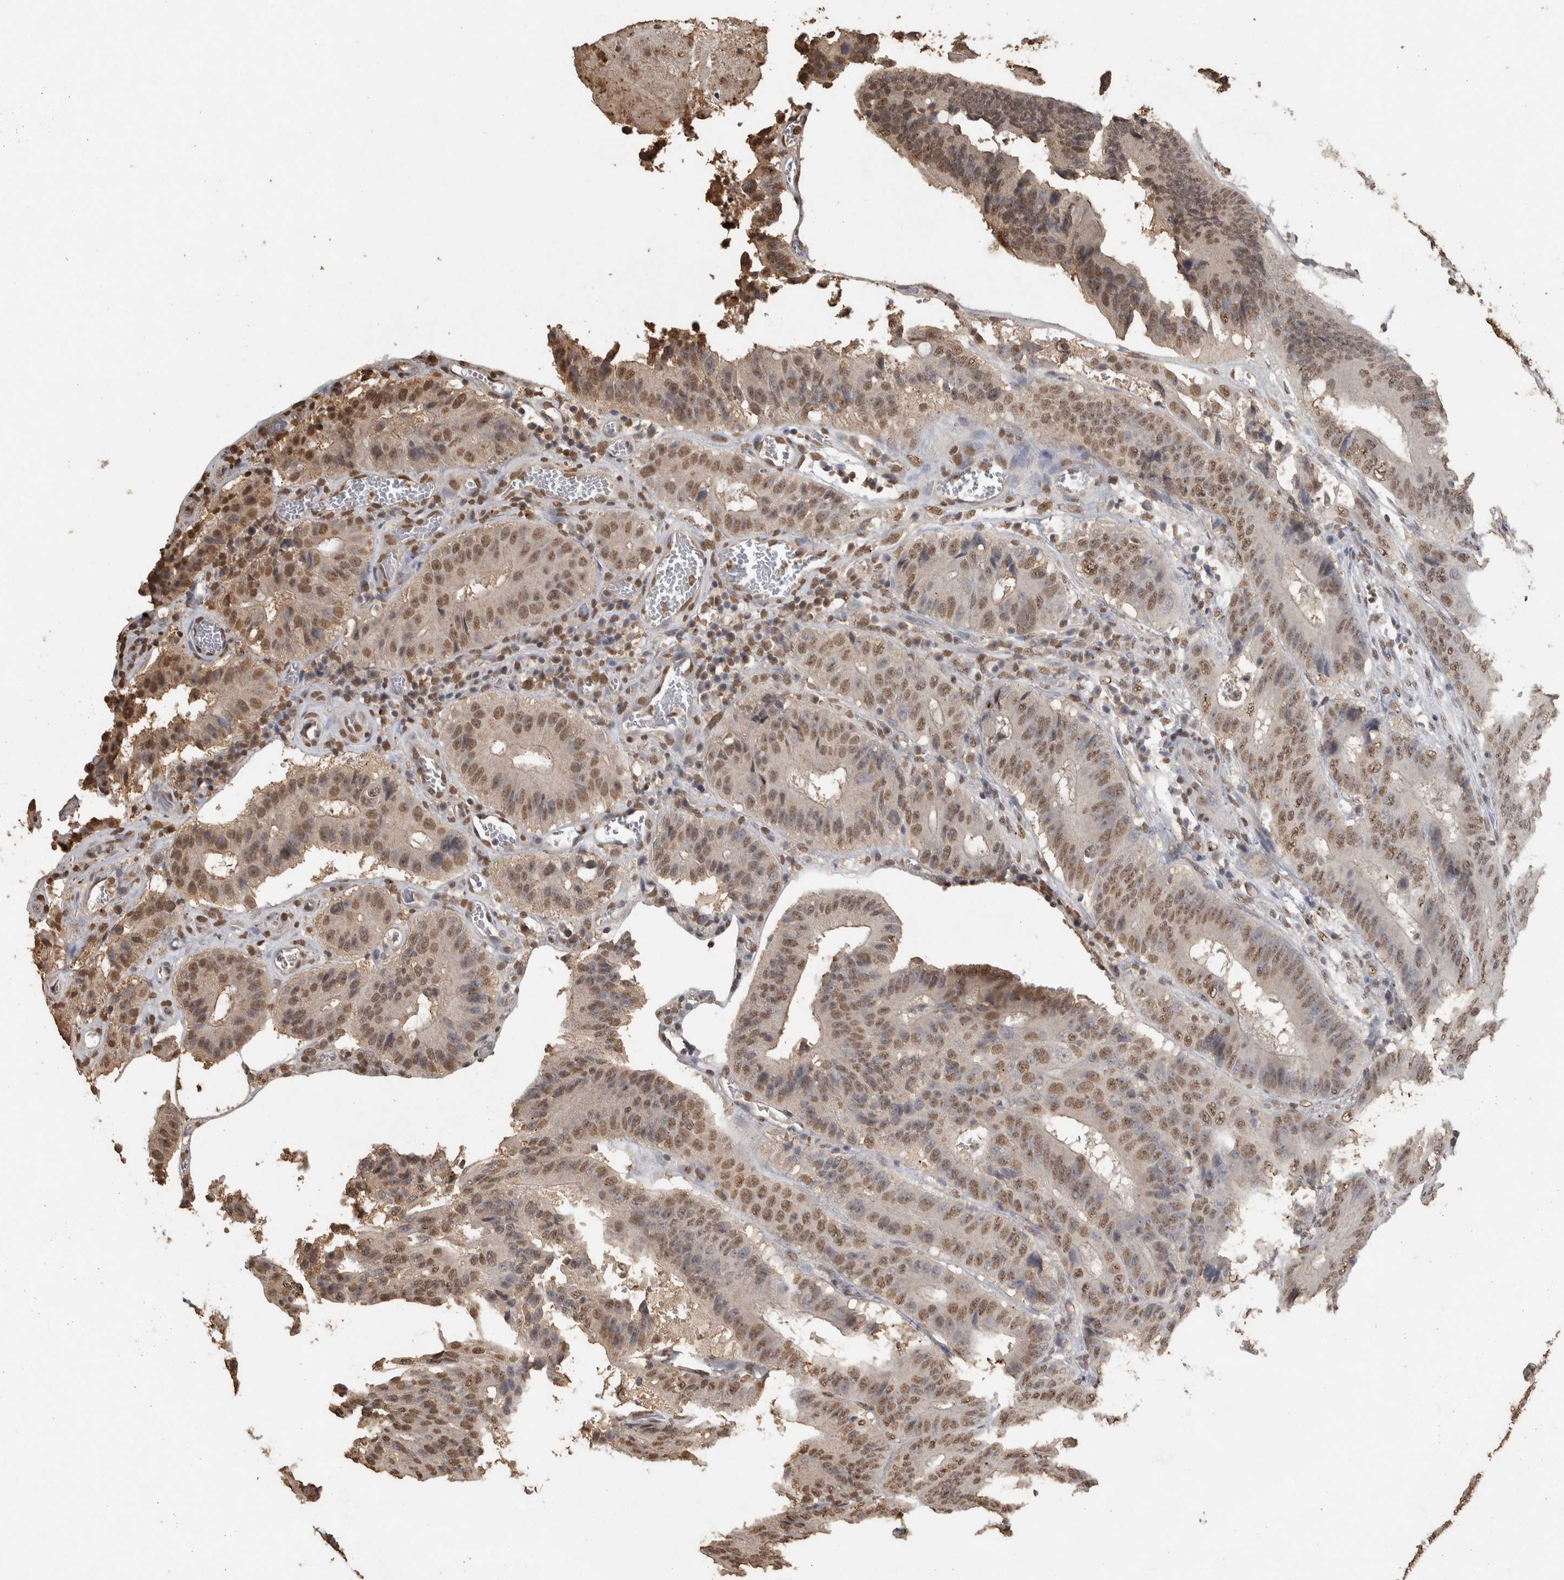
{"staining": {"intensity": "moderate", "quantity": ">75%", "location": "nuclear"}, "tissue": "colorectal cancer", "cell_type": "Tumor cells", "image_type": "cancer", "snomed": [{"axis": "morphology", "description": "Adenocarcinoma, NOS"}, {"axis": "topography", "description": "Colon"}], "caption": "Human colorectal cancer (adenocarcinoma) stained for a protein (brown) shows moderate nuclear positive positivity in approximately >75% of tumor cells.", "gene": "HAND2", "patient": {"sex": "male", "age": 83}}